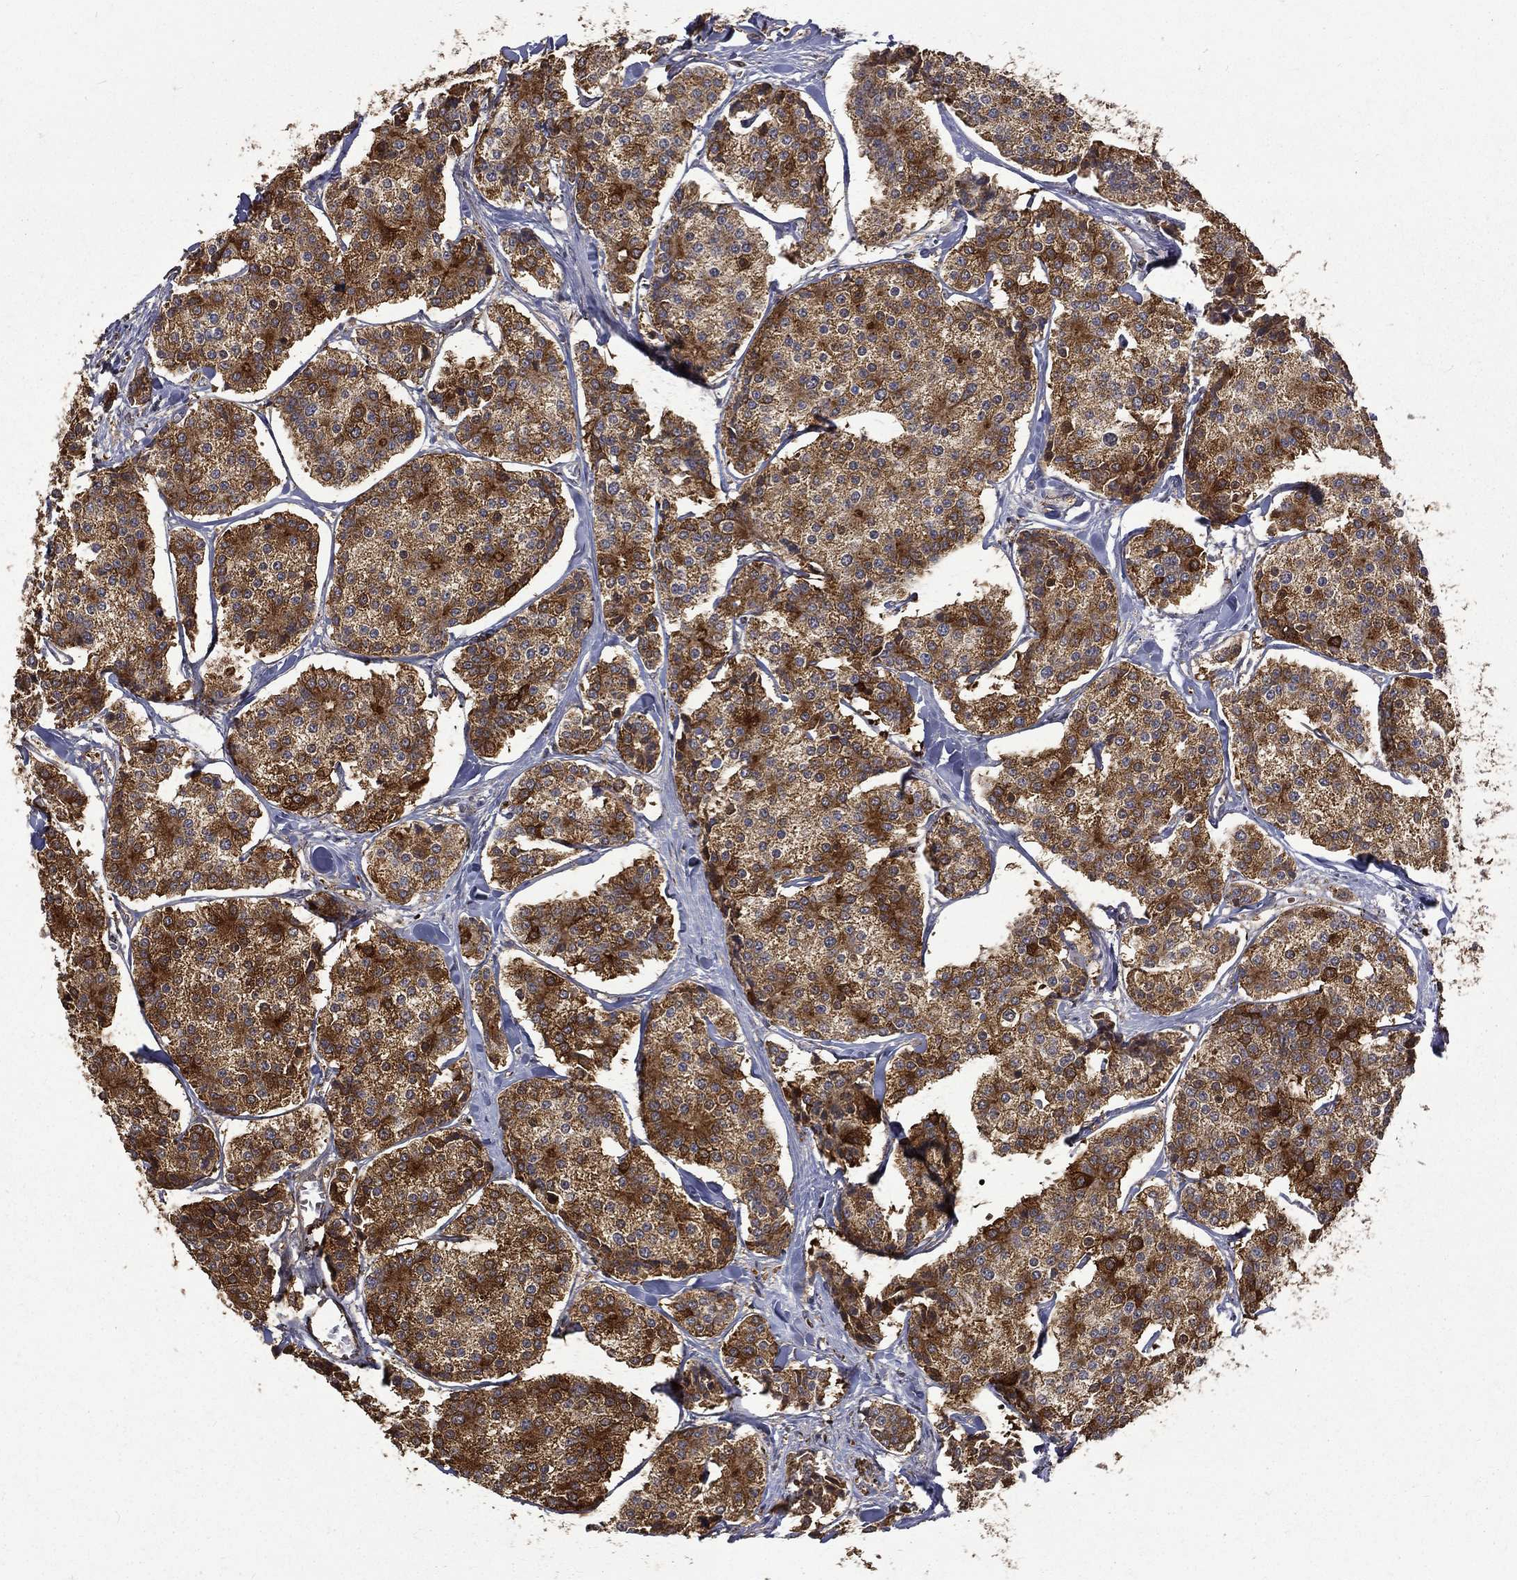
{"staining": {"intensity": "strong", "quantity": ">75%", "location": "cytoplasmic/membranous"}, "tissue": "carcinoid", "cell_type": "Tumor cells", "image_type": "cancer", "snomed": [{"axis": "morphology", "description": "Carcinoid, malignant, NOS"}, {"axis": "topography", "description": "Small intestine"}], "caption": "Carcinoid stained with a protein marker displays strong staining in tumor cells.", "gene": "RPGR", "patient": {"sex": "female", "age": 65}}